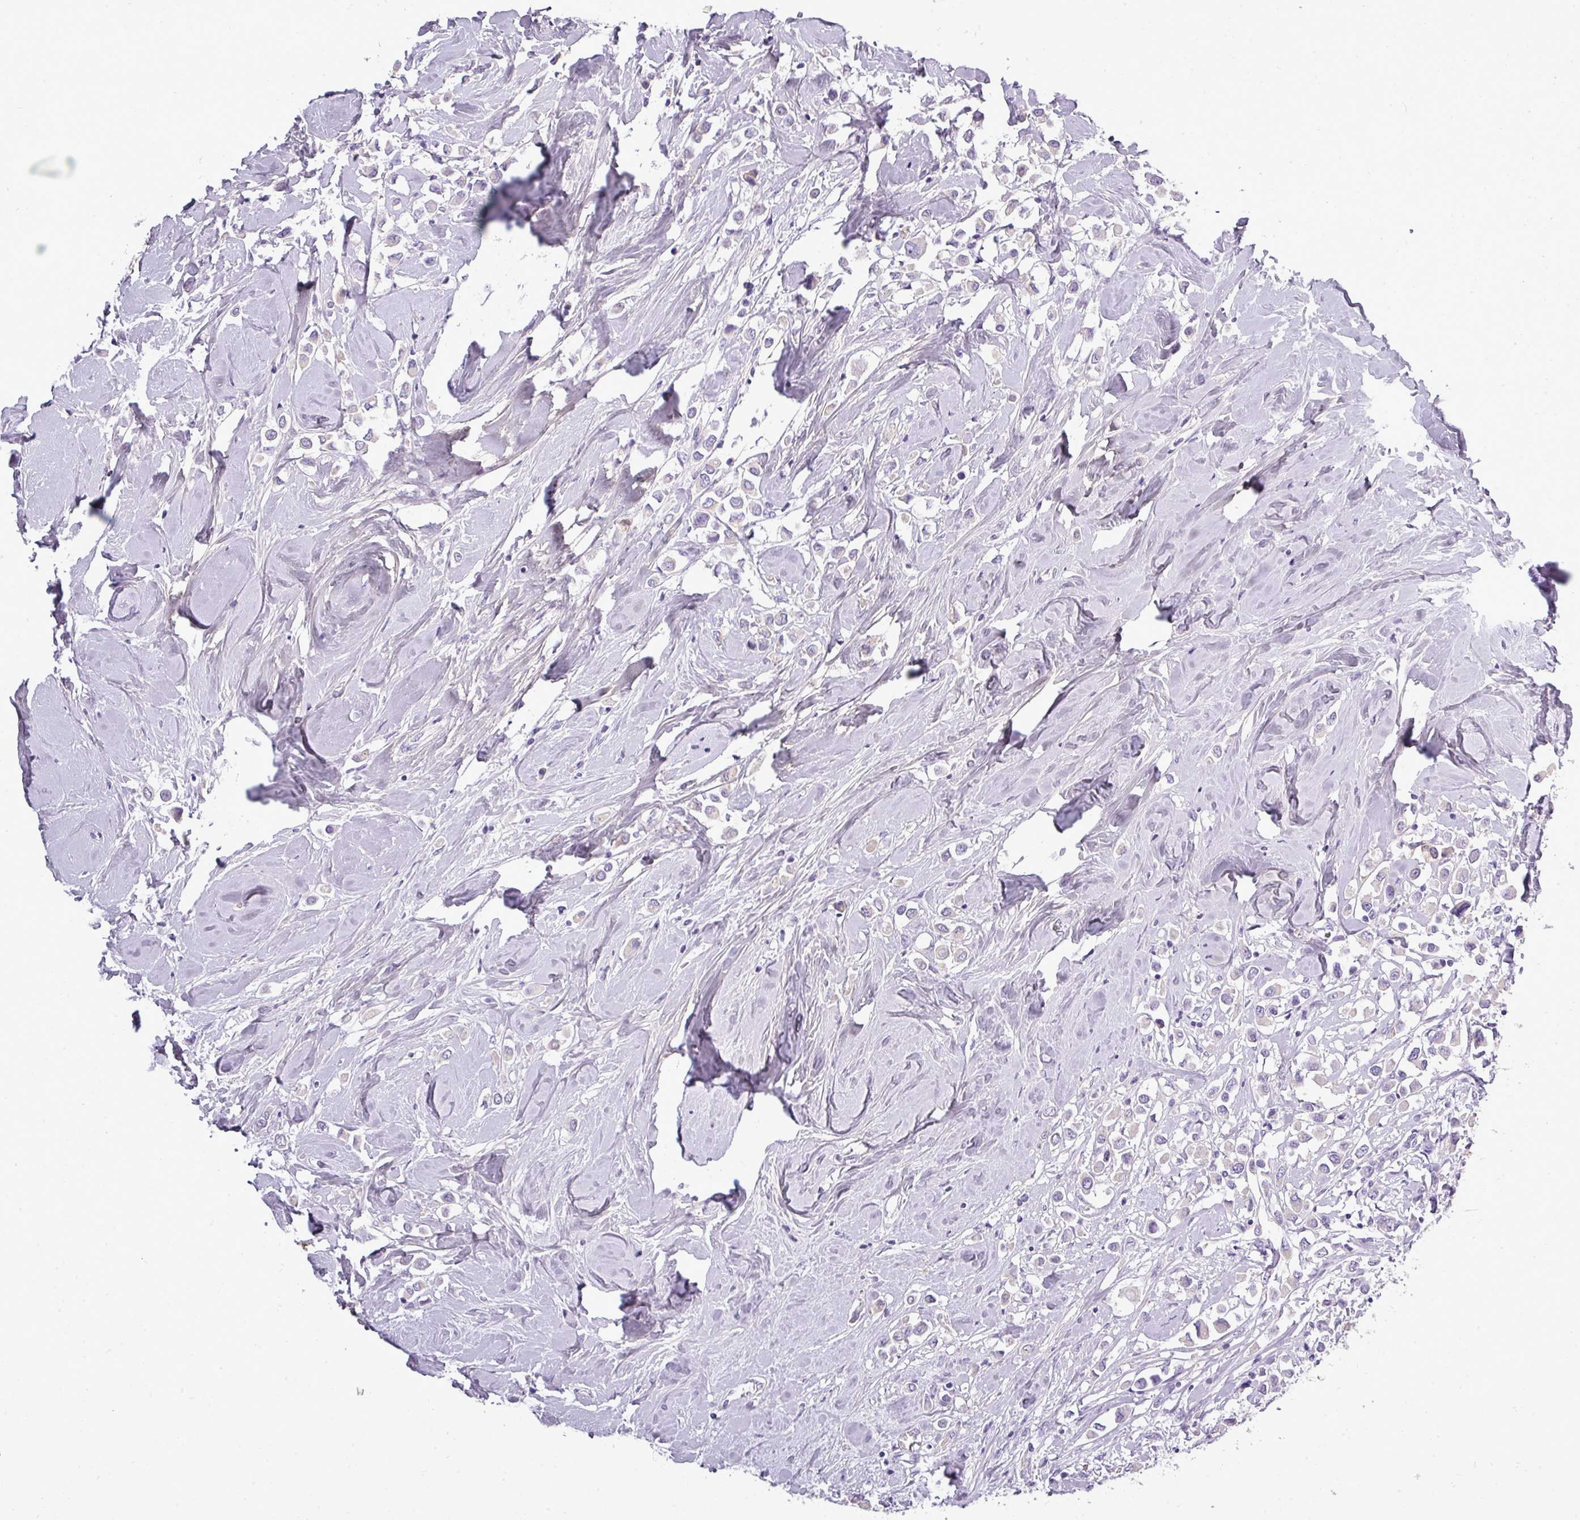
{"staining": {"intensity": "negative", "quantity": "none", "location": "none"}, "tissue": "breast cancer", "cell_type": "Tumor cells", "image_type": "cancer", "snomed": [{"axis": "morphology", "description": "Duct carcinoma"}, {"axis": "topography", "description": "Breast"}], "caption": "Immunohistochemistry (IHC) micrograph of neoplastic tissue: breast cancer (intraductal carcinoma) stained with DAB reveals no significant protein staining in tumor cells. Brightfield microscopy of immunohistochemistry stained with DAB (brown) and hematoxylin (blue), captured at high magnification.", "gene": "DNAAF9", "patient": {"sex": "female", "age": 61}}